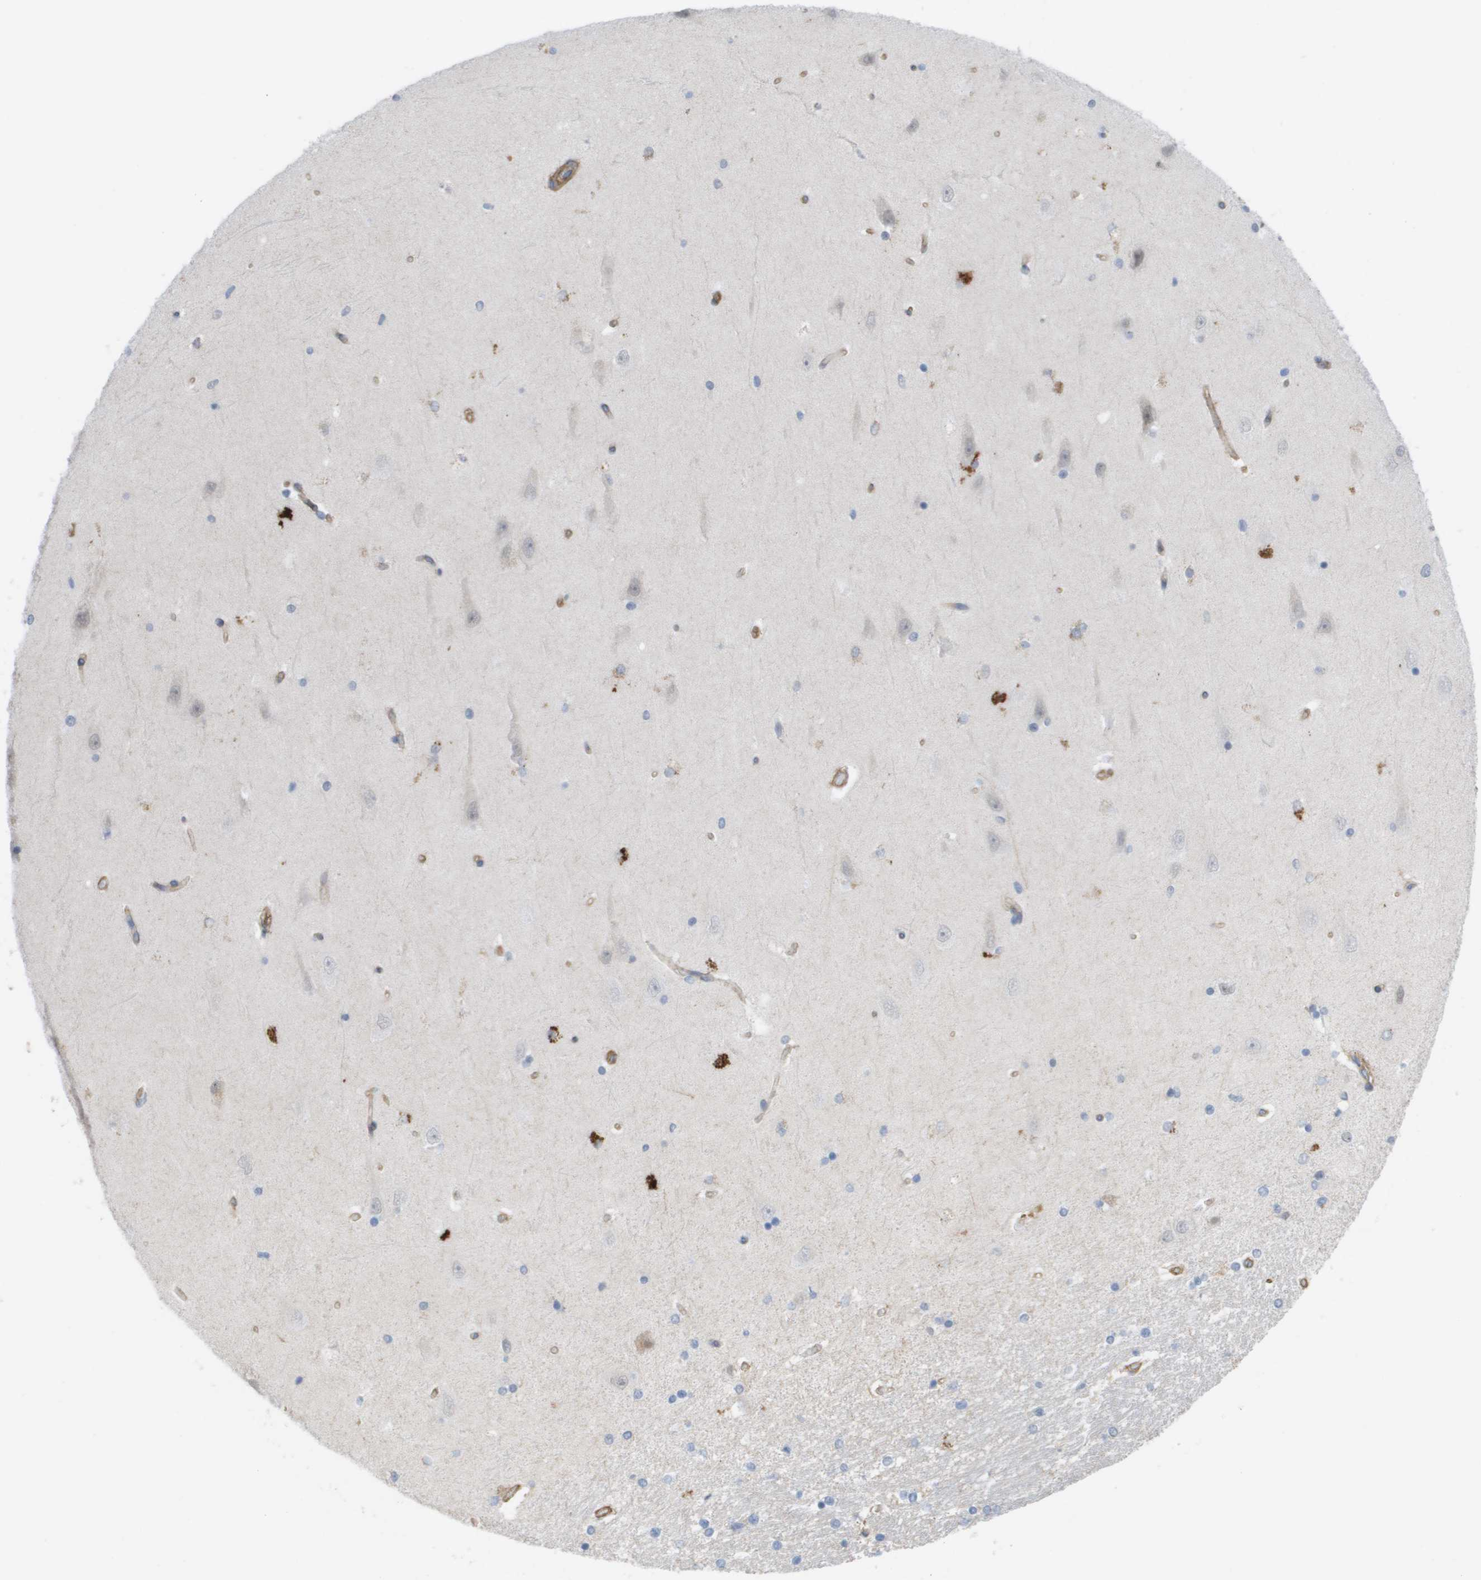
{"staining": {"intensity": "moderate", "quantity": "<25%", "location": "cytoplasmic/membranous"}, "tissue": "hippocampus", "cell_type": "Glial cells", "image_type": "normal", "snomed": [{"axis": "morphology", "description": "Normal tissue, NOS"}, {"axis": "topography", "description": "Hippocampus"}], "caption": "Protein expression analysis of normal hippocampus demonstrates moderate cytoplasmic/membranous staining in approximately <25% of glial cells.", "gene": "MTARC2", "patient": {"sex": "male", "age": 45}}